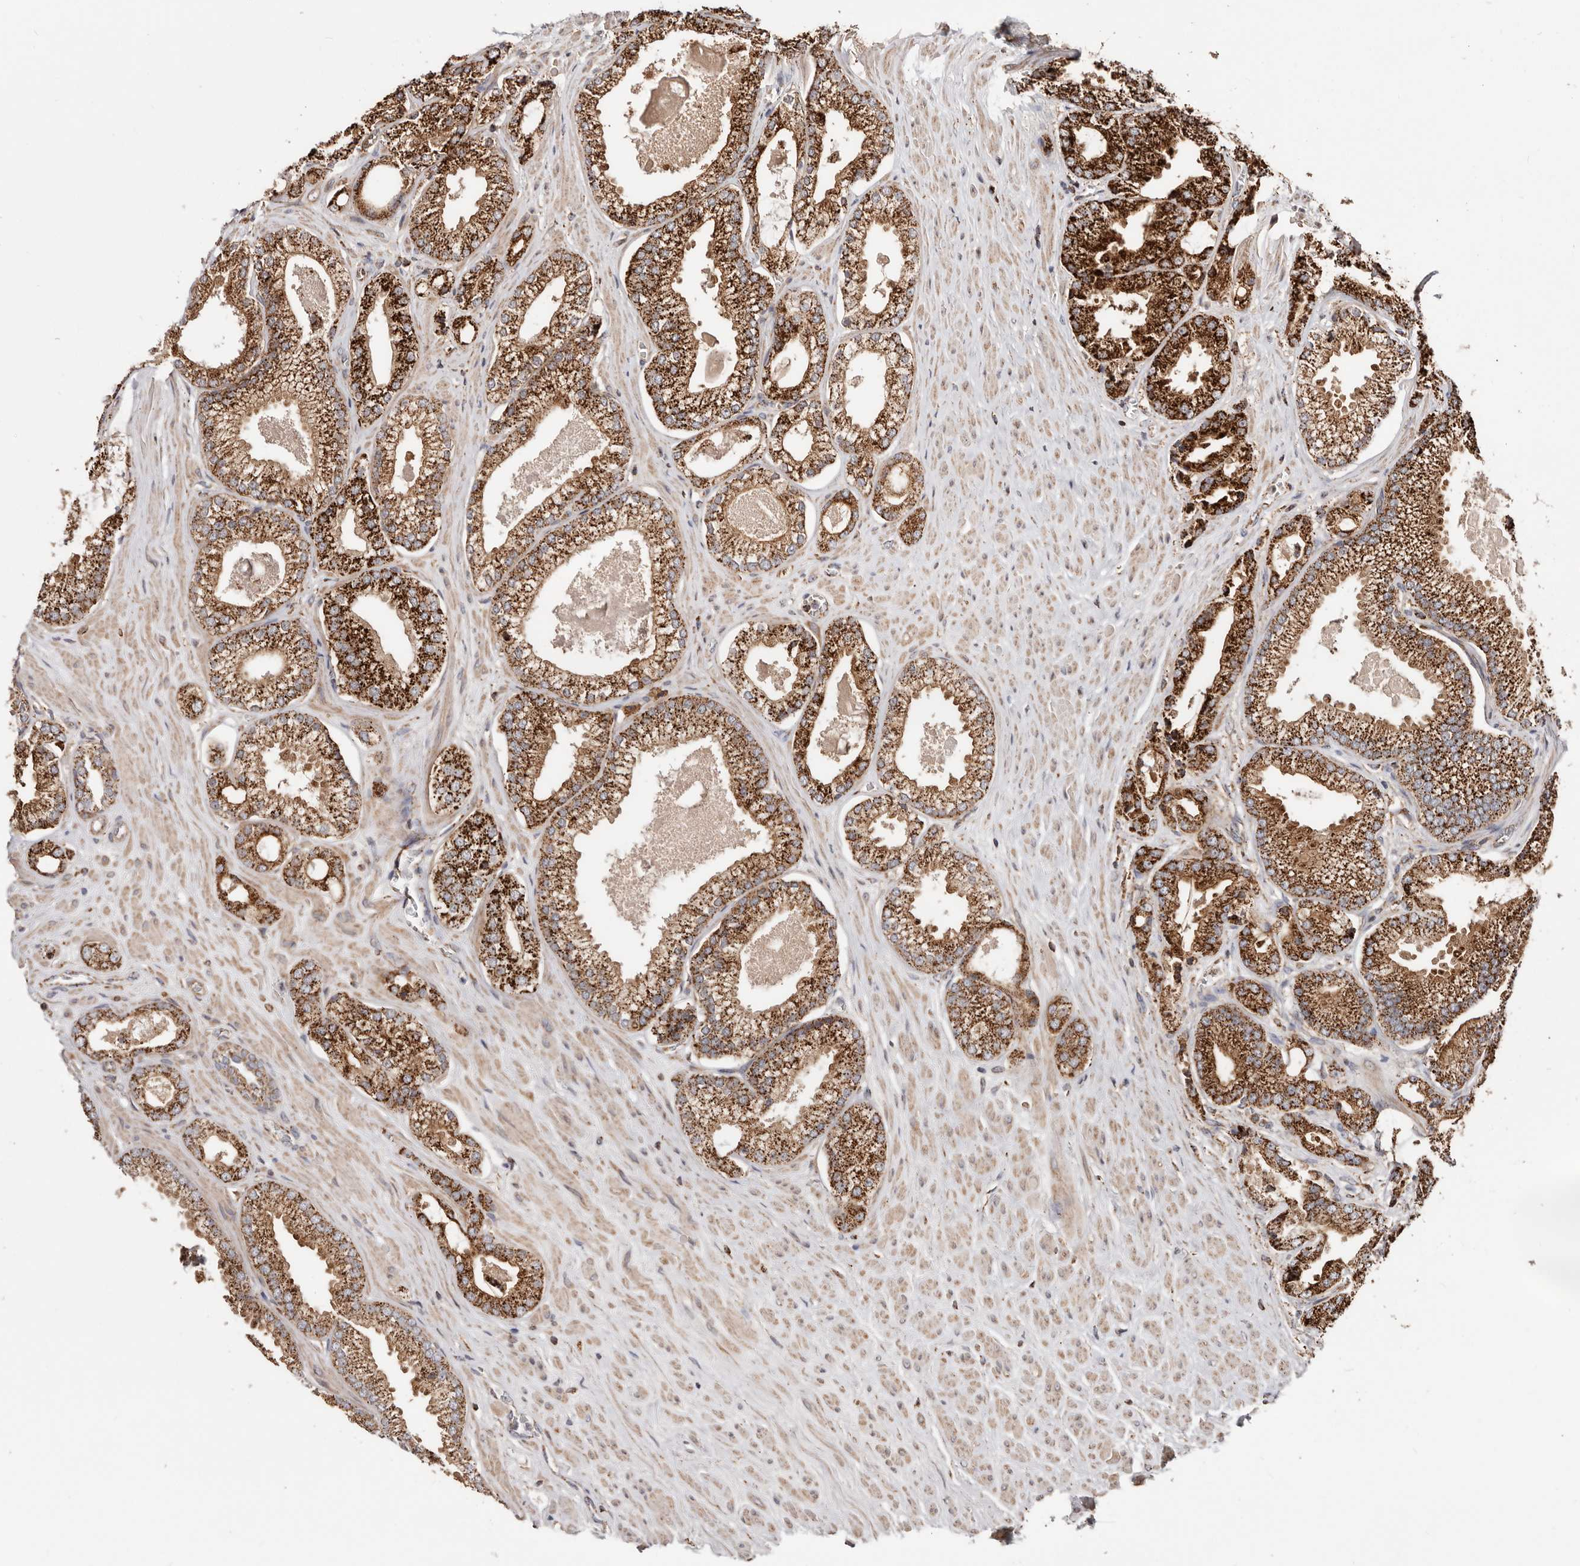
{"staining": {"intensity": "strong", "quantity": ">75%", "location": "cytoplasmic/membranous"}, "tissue": "prostate cancer", "cell_type": "Tumor cells", "image_type": "cancer", "snomed": [{"axis": "morphology", "description": "Adenocarcinoma, Low grade"}, {"axis": "topography", "description": "Prostate"}], "caption": "Brown immunohistochemical staining in prostate cancer (low-grade adenocarcinoma) reveals strong cytoplasmic/membranous staining in approximately >75% of tumor cells.", "gene": "PRKACB", "patient": {"sex": "male", "age": 62}}